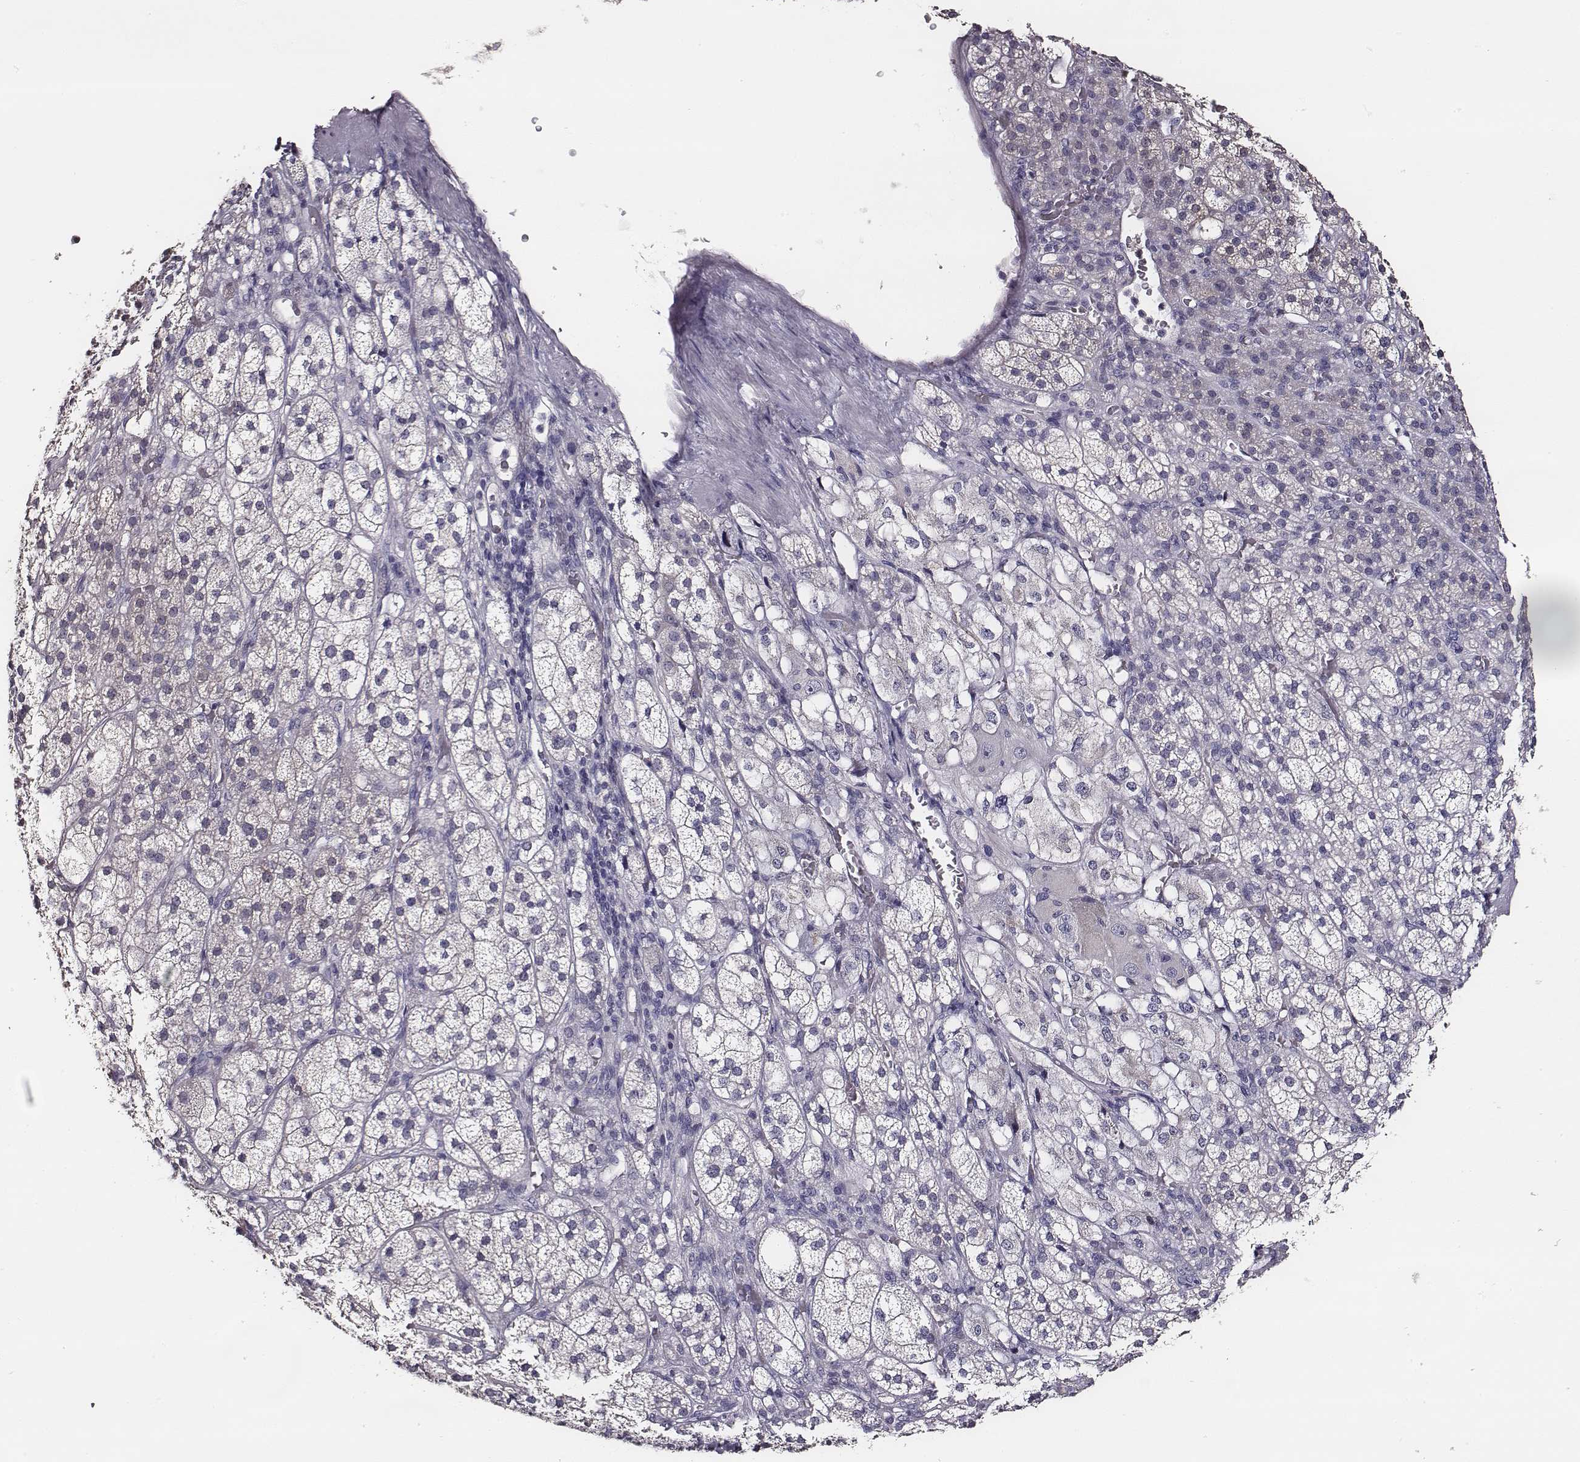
{"staining": {"intensity": "negative", "quantity": "none", "location": "none"}, "tissue": "adrenal gland", "cell_type": "Glandular cells", "image_type": "normal", "snomed": [{"axis": "morphology", "description": "Normal tissue, NOS"}, {"axis": "topography", "description": "Adrenal gland"}], "caption": "DAB (3,3'-diaminobenzidine) immunohistochemical staining of unremarkable human adrenal gland shows no significant staining in glandular cells.", "gene": "AADAT", "patient": {"sex": "female", "age": 60}}